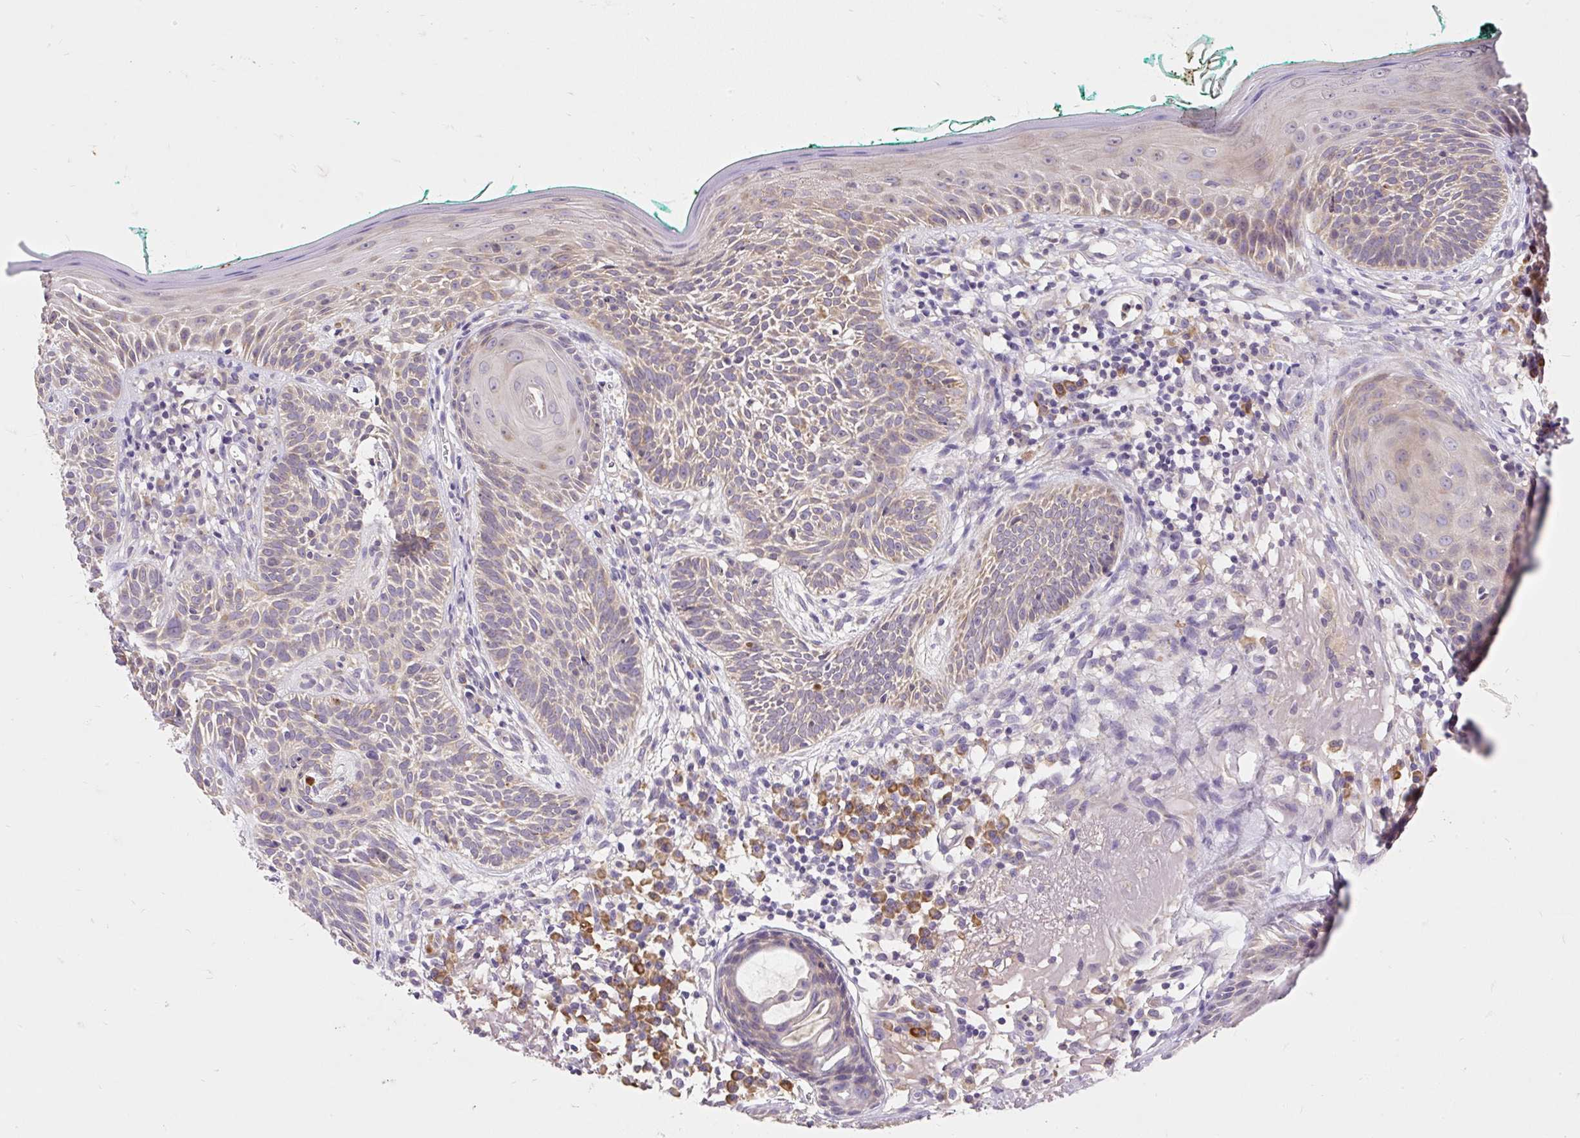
{"staining": {"intensity": "weak", "quantity": "25%-75%", "location": "cytoplasmic/membranous"}, "tissue": "skin cancer", "cell_type": "Tumor cells", "image_type": "cancer", "snomed": [{"axis": "morphology", "description": "Basal cell carcinoma"}, {"axis": "topography", "description": "Skin"}], "caption": "Basal cell carcinoma (skin) stained with a brown dye exhibits weak cytoplasmic/membranous positive staining in about 25%-75% of tumor cells.", "gene": "SEC63", "patient": {"sex": "male", "age": 68}}